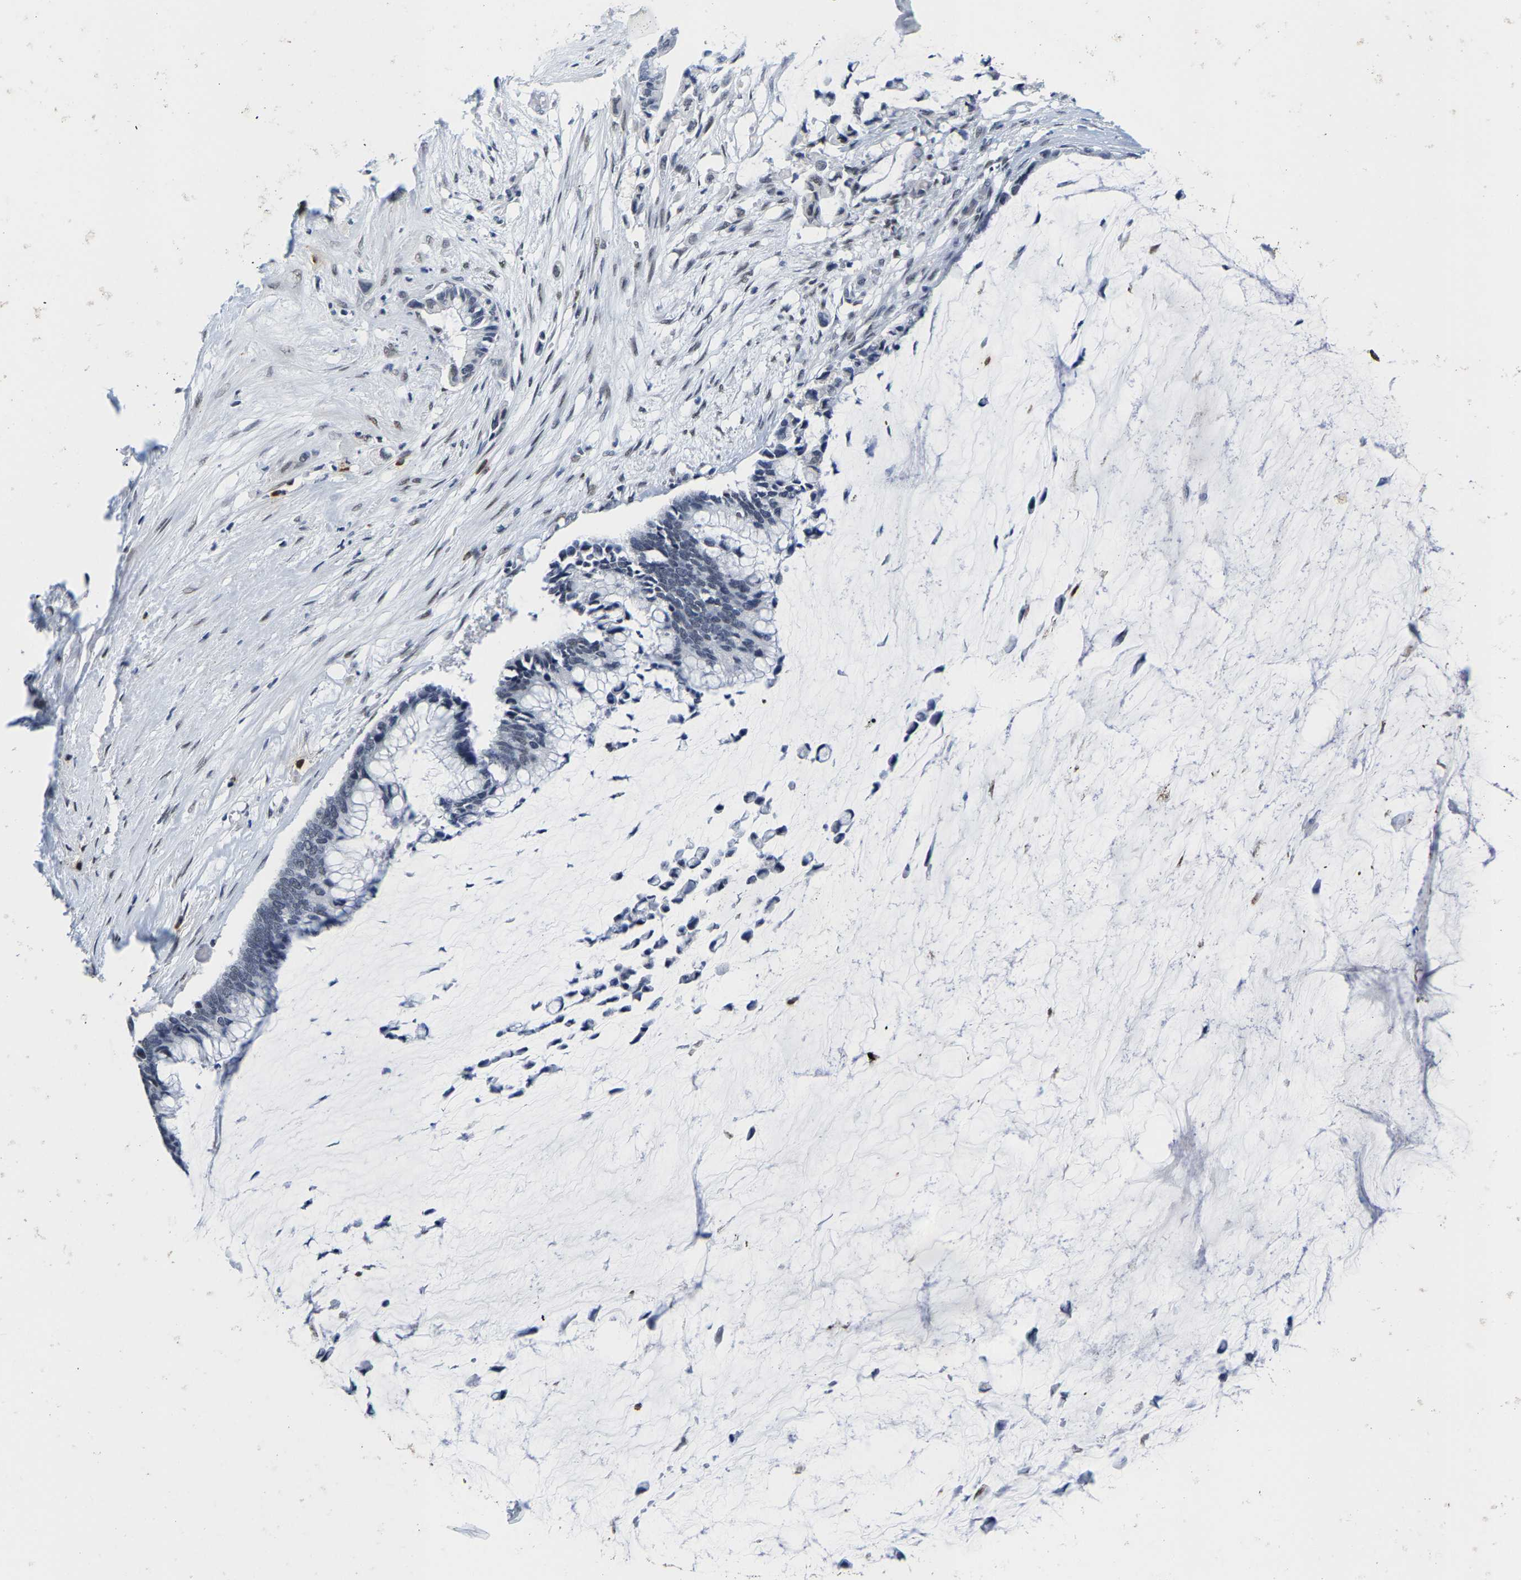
{"staining": {"intensity": "negative", "quantity": "none", "location": "none"}, "tissue": "pancreatic cancer", "cell_type": "Tumor cells", "image_type": "cancer", "snomed": [{"axis": "morphology", "description": "Adenocarcinoma, NOS"}, {"axis": "topography", "description": "Pancreas"}], "caption": "Immunohistochemical staining of pancreatic adenocarcinoma displays no significant expression in tumor cells. (Brightfield microscopy of DAB (3,3'-diaminobenzidine) IHC at high magnification).", "gene": "SETD1B", "patient": {"sex": "male", "age": 41}}